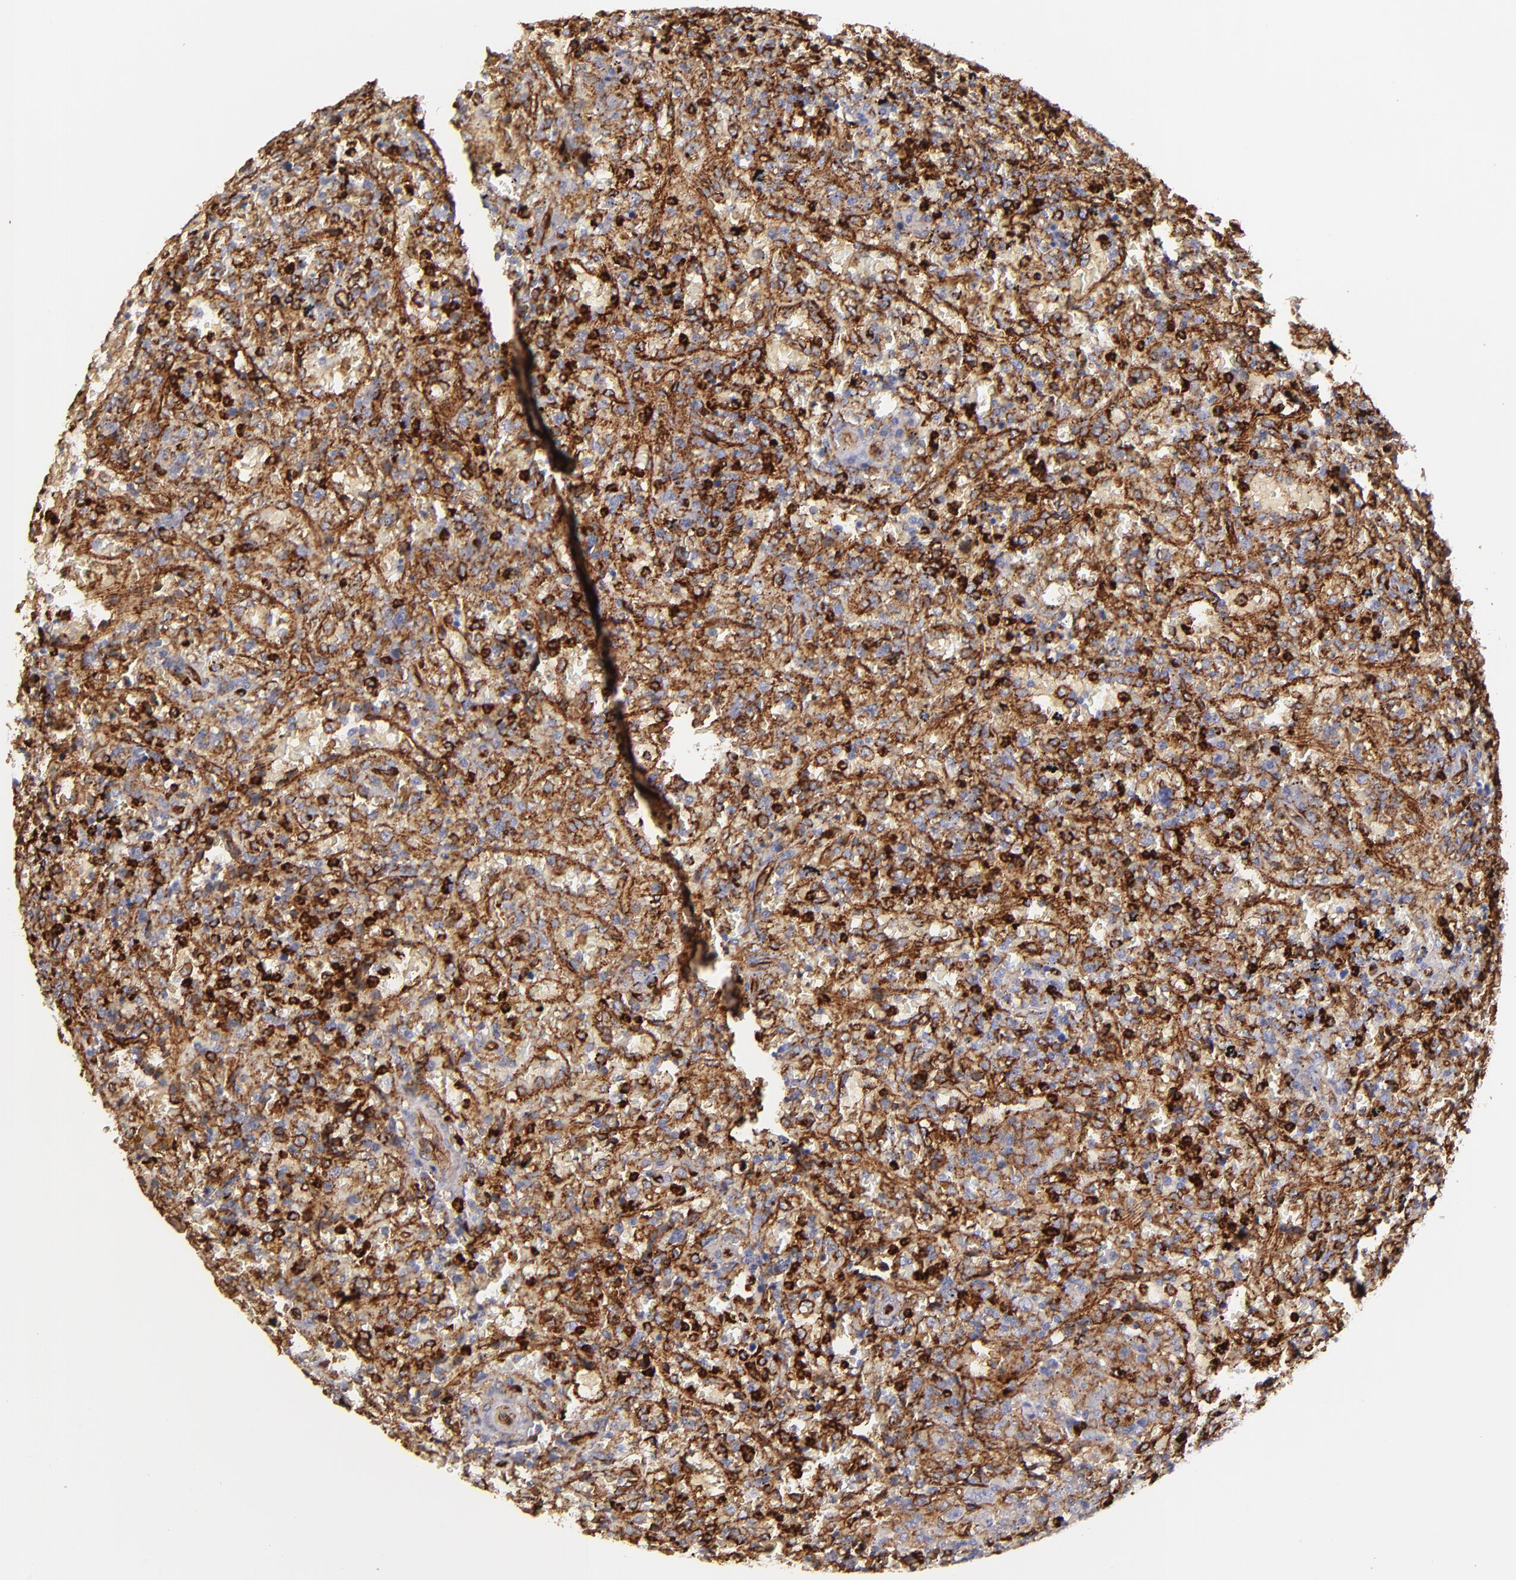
{"staining": {"intensity": "moderate", "quantity": "<25%", "location": "cytoplasmic/membranous"}, "tissue": "lymphoma", "cell_type": "Tumor cells", "image_type": "cancer", "snomed": [{"axis": "morphology", "description": "Malignant lymphoma, non-Hodgkin's type, High grade"}, {"axis": "topography", "description": "Spleen"}, {"axis": "topography", "description": "Lymph node"}], "caption": "Protein expression analysis of human lymphoma reveals moderate cytoplasmic/membranous staining in approximately <25% of tumor cells.", "gene": "DYSF", "patient": {"sex": "female", "age": 70}}